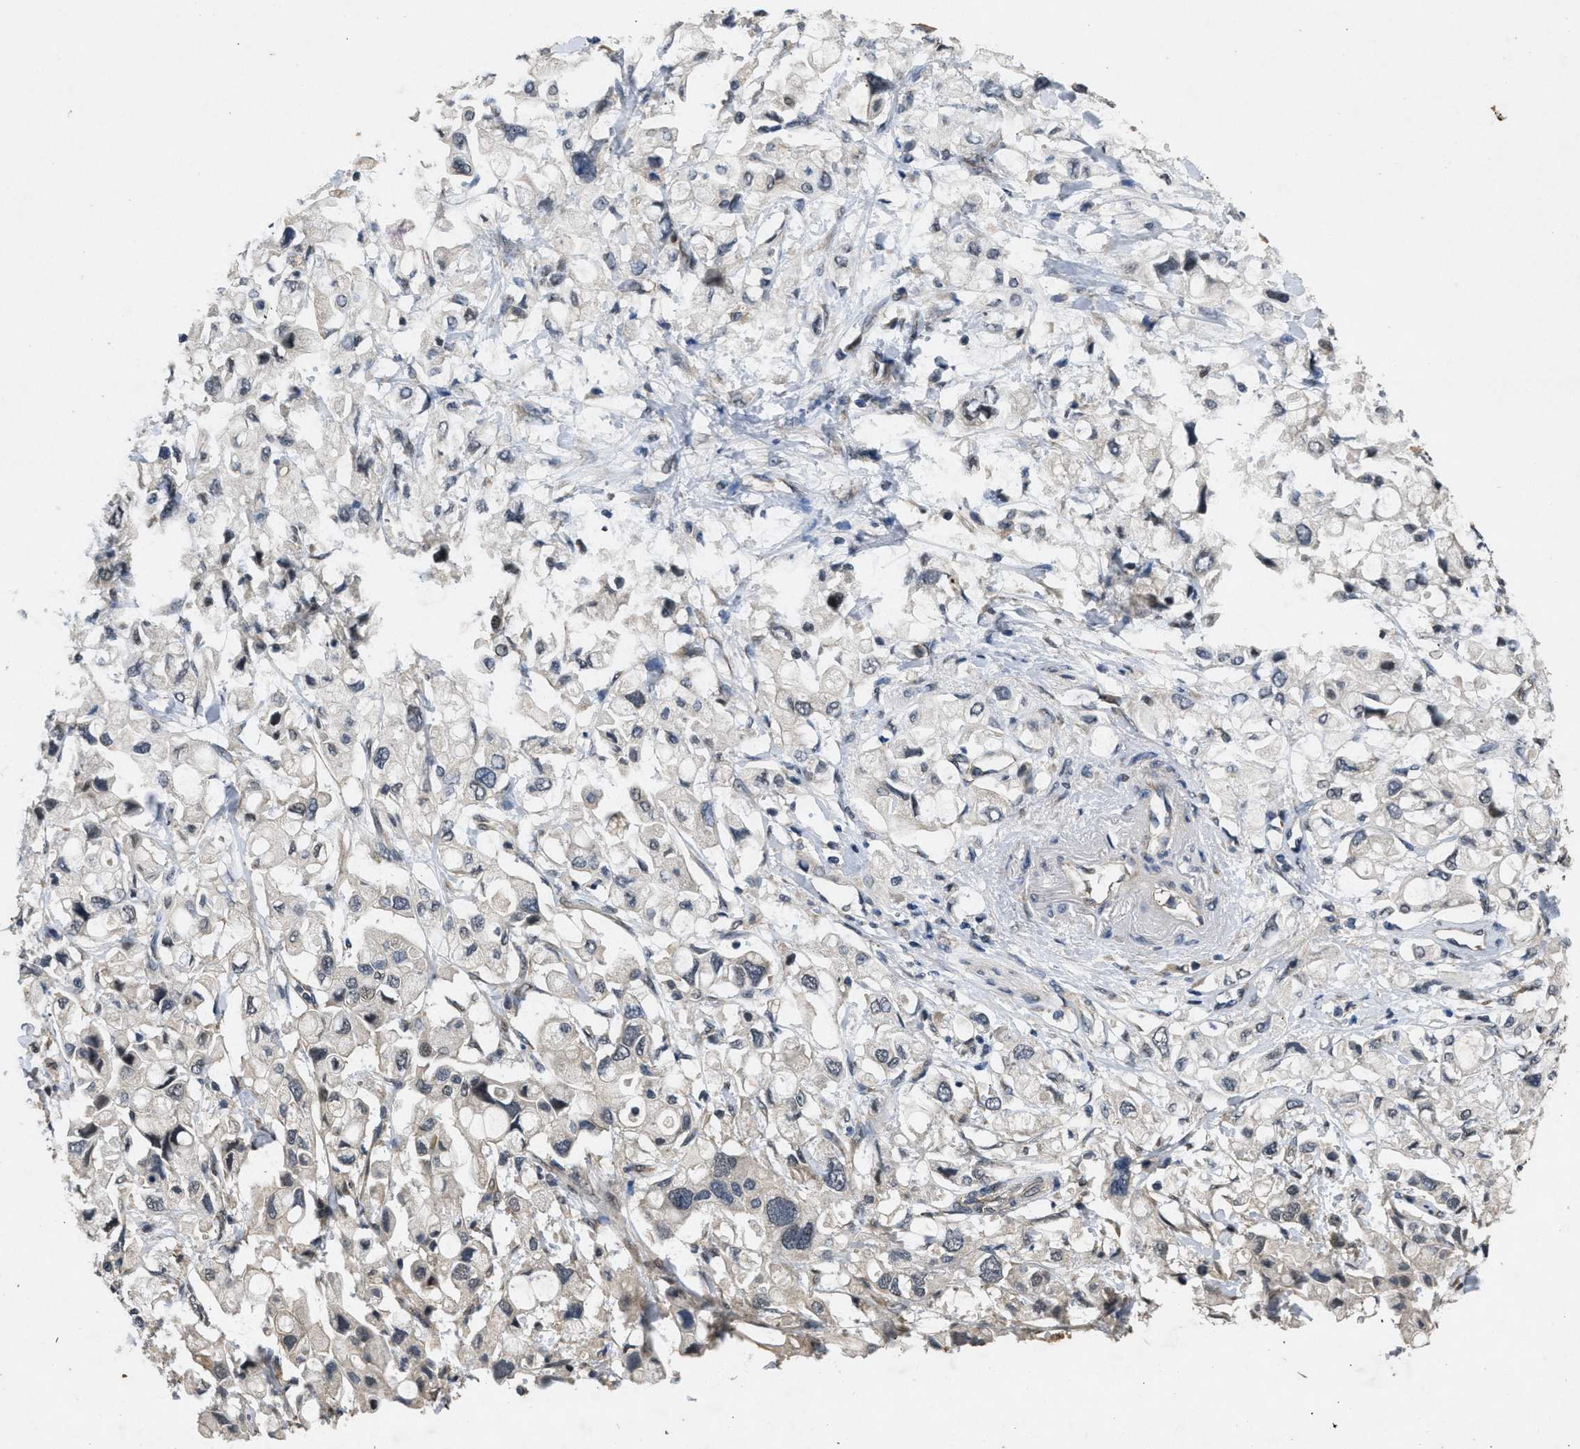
{"staining": {"intensity": "negative", "quantity": "none", "location": "none"}, "tissue": "pancreatic cancer", "cell_type": "Tumor cells", "image_type": "cancer", "snomed": [{"axis": "morphology", "description": "Adenocarcinoma, NOS"}, {"axis": "topography", "description": "Pancreas"}], "caption": "Histopathology image shows no protein staining in tumor cells of pancreatic cancer tissue.", "gene": "PAPOLG", "patient": {"sex": "female", "age": 56}}